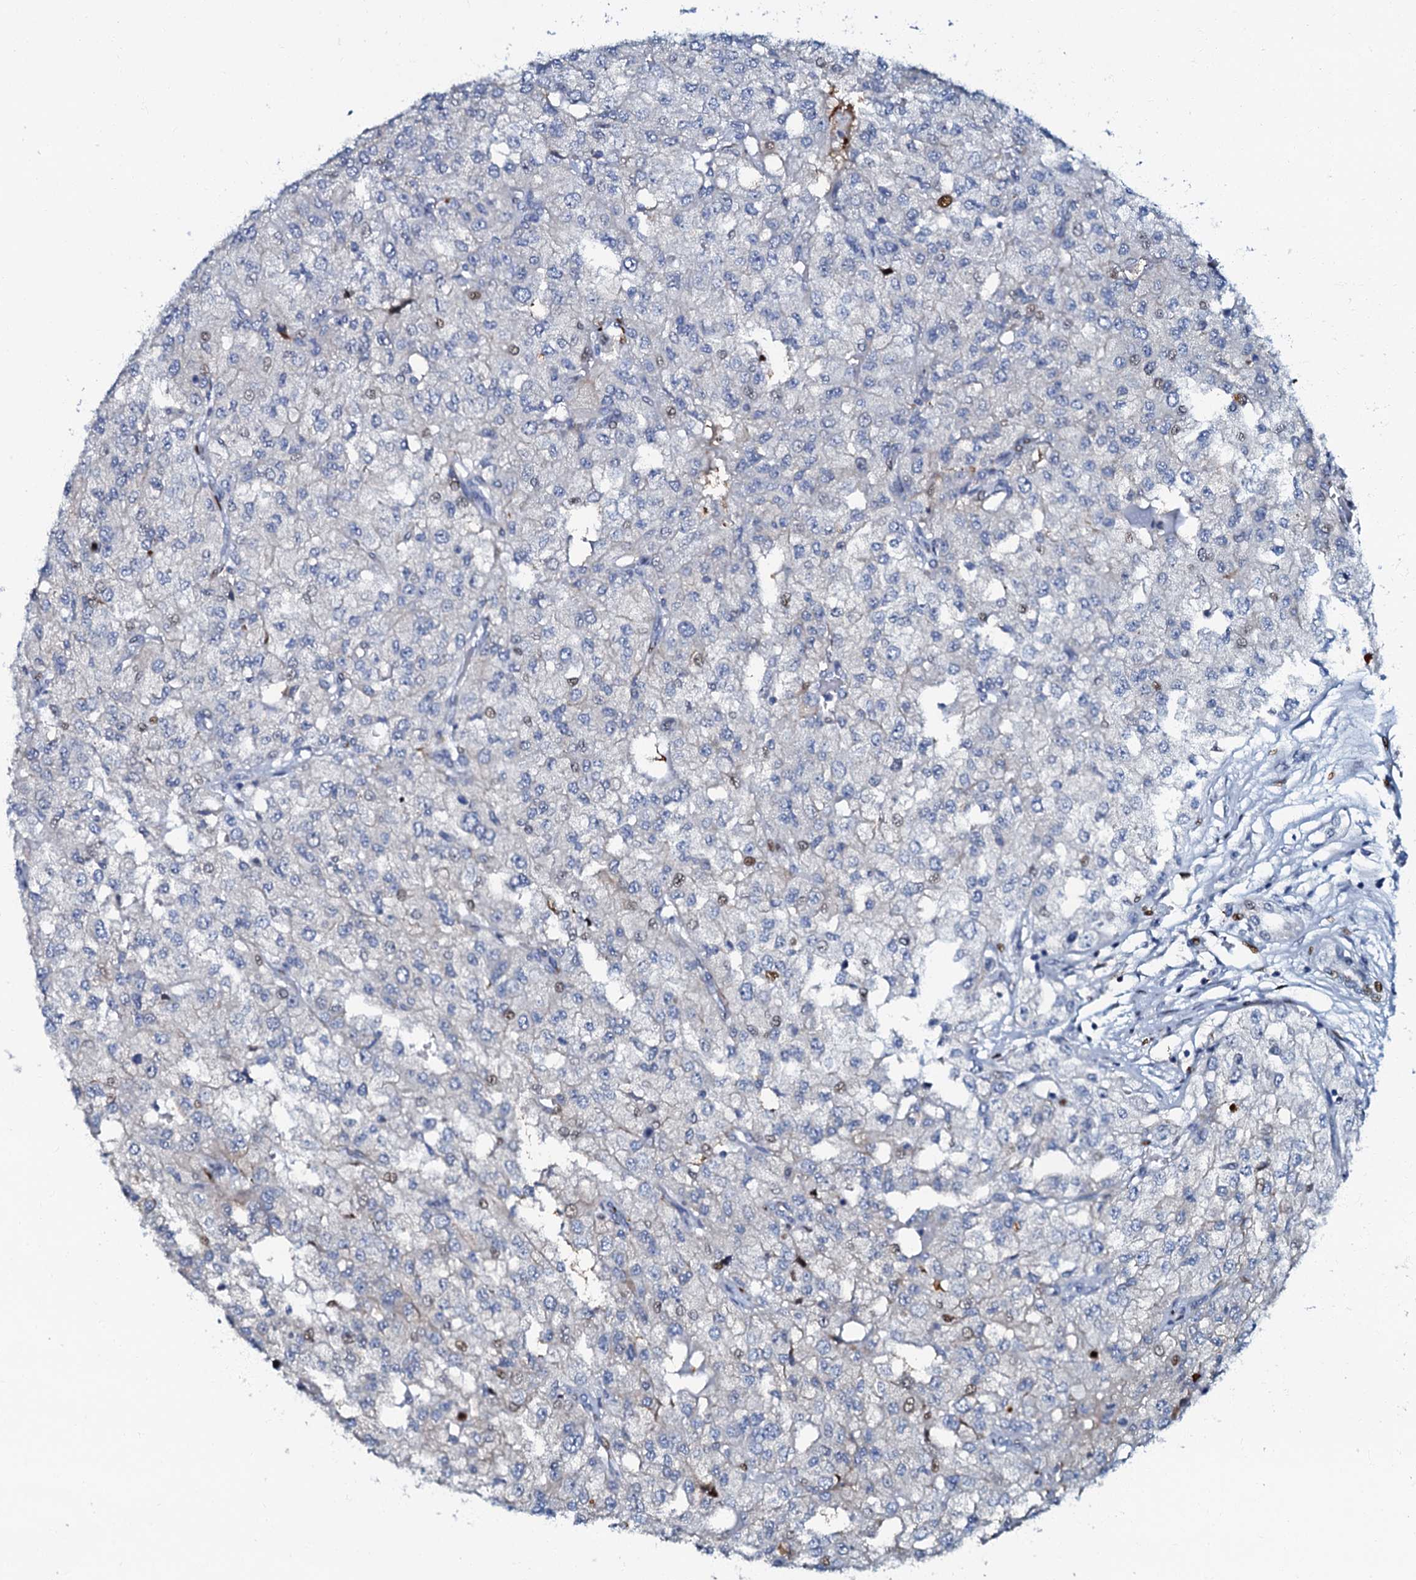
{"staining": {"intensity": "negative", "quantity": "none", "location": "none"}, "tissue": "renal cancer", "cell_type": "Tumor cells", "image_type": "cancer", "snomed": [{"axis": "morphology", "description": "Adenocarcinoma, NOS"}, {"axis": "topography", "description": "Kidney"}], "caption": "A high-resolution histopathology image shows immunohistochemistry staining of renal cancer, which shows no significant expression in tumor cells.", "gene": "MFSD5", "patient": {"sex": "female", "age": 54}}